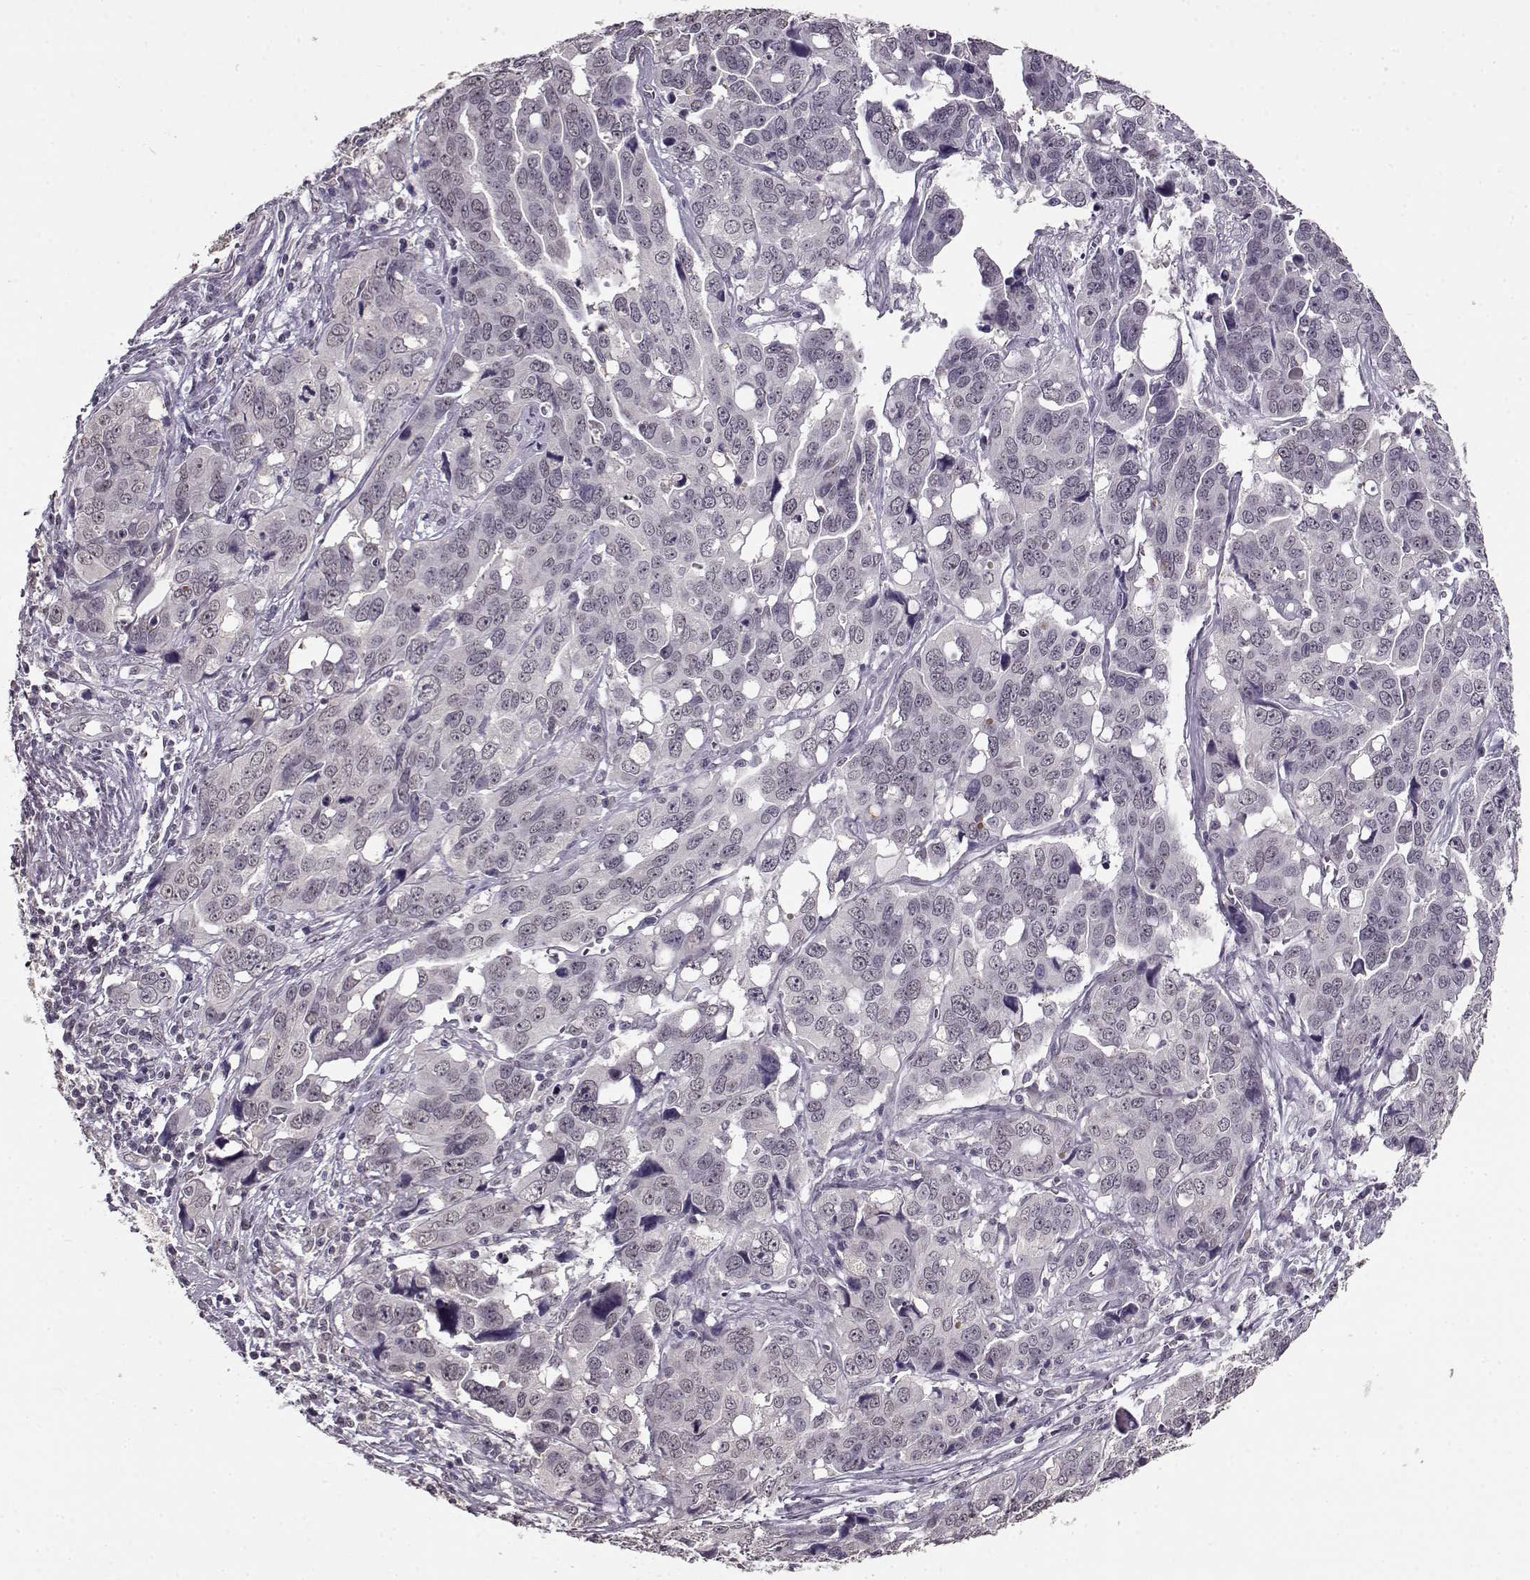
{"staining": {"intensity": "negative", "quantity": "none", "location": "none"}, "tissue": "ovarian cancer", "cell_type": "Tumor cells", "image_type": "cancer", "snomed": [{"axis": "morphology", "description": "Carcinoma, endometroid"}, {"axis": "topography", "description": "Ovary"}], "caption": "This histopathology image is of ovarian endometroid carcinoma stained with IHC to label a protein in brown with the nuclei are counter-stained blue. There is no positivity in tumor cells. (DAB (3,3'-diaminobenzidine) immunohistochemistry with hematoxylin counter stain).", "gene": "RP1L1", "patient": {"sex": "female", "age": 78}}